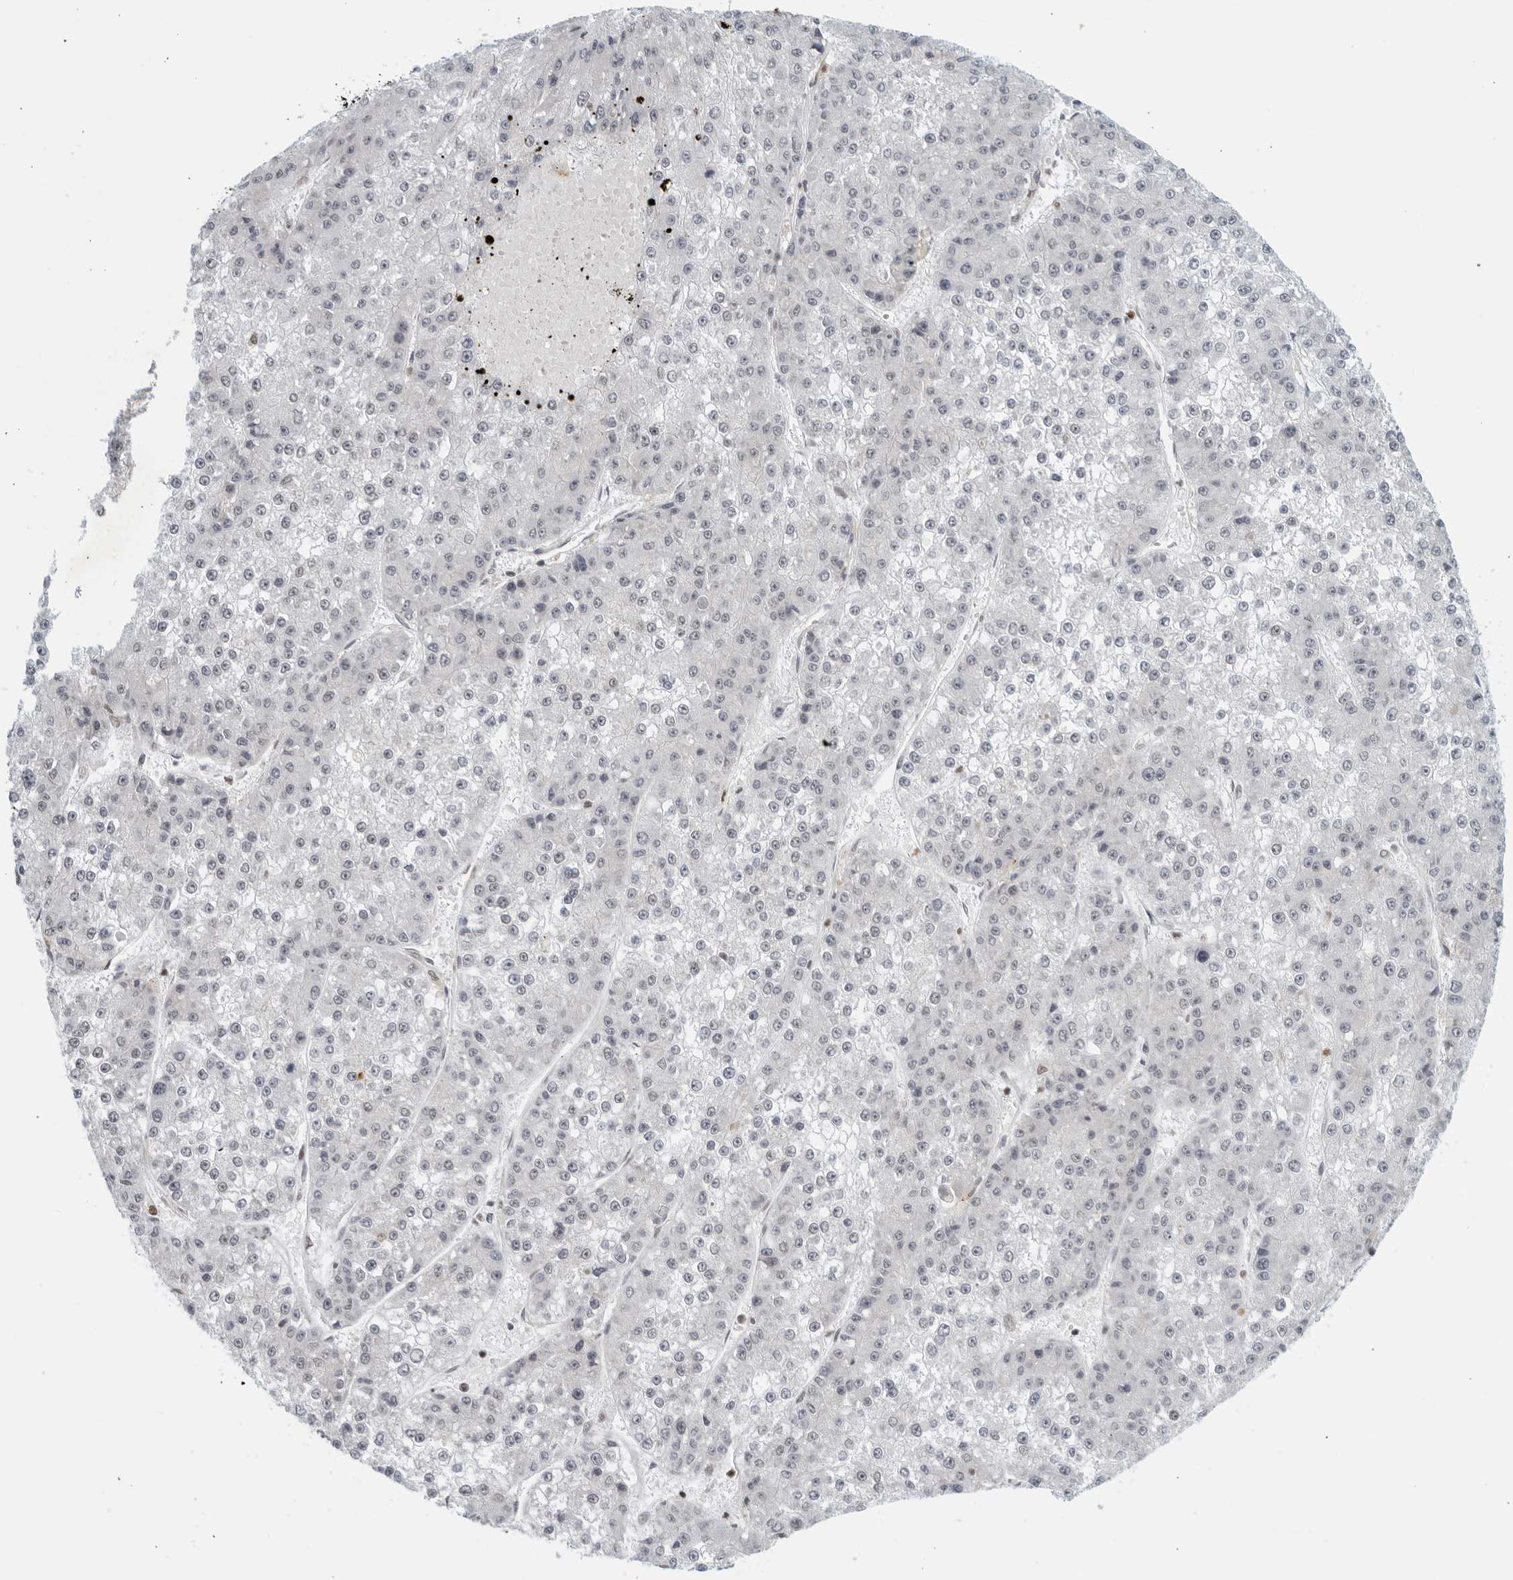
{"staining": {"intensity": "negative", "quantity": "none", "location": "none"}, "tissue": "liver cancer", "cell_type": "Tumor cells", "image_type": "cancer", "snomed": [{"axis": "morphology", "description": "Carcinoma, Hepatocellular, NOS"}, {"axis": "topography", "description": "Liver"}], "caption": "DAB immunohistochemical staining of human liver cancer shows no significant positivity in tumor cells.", "gene": "CC2D1B", "patient": {"sex": "female", "age": 73}}